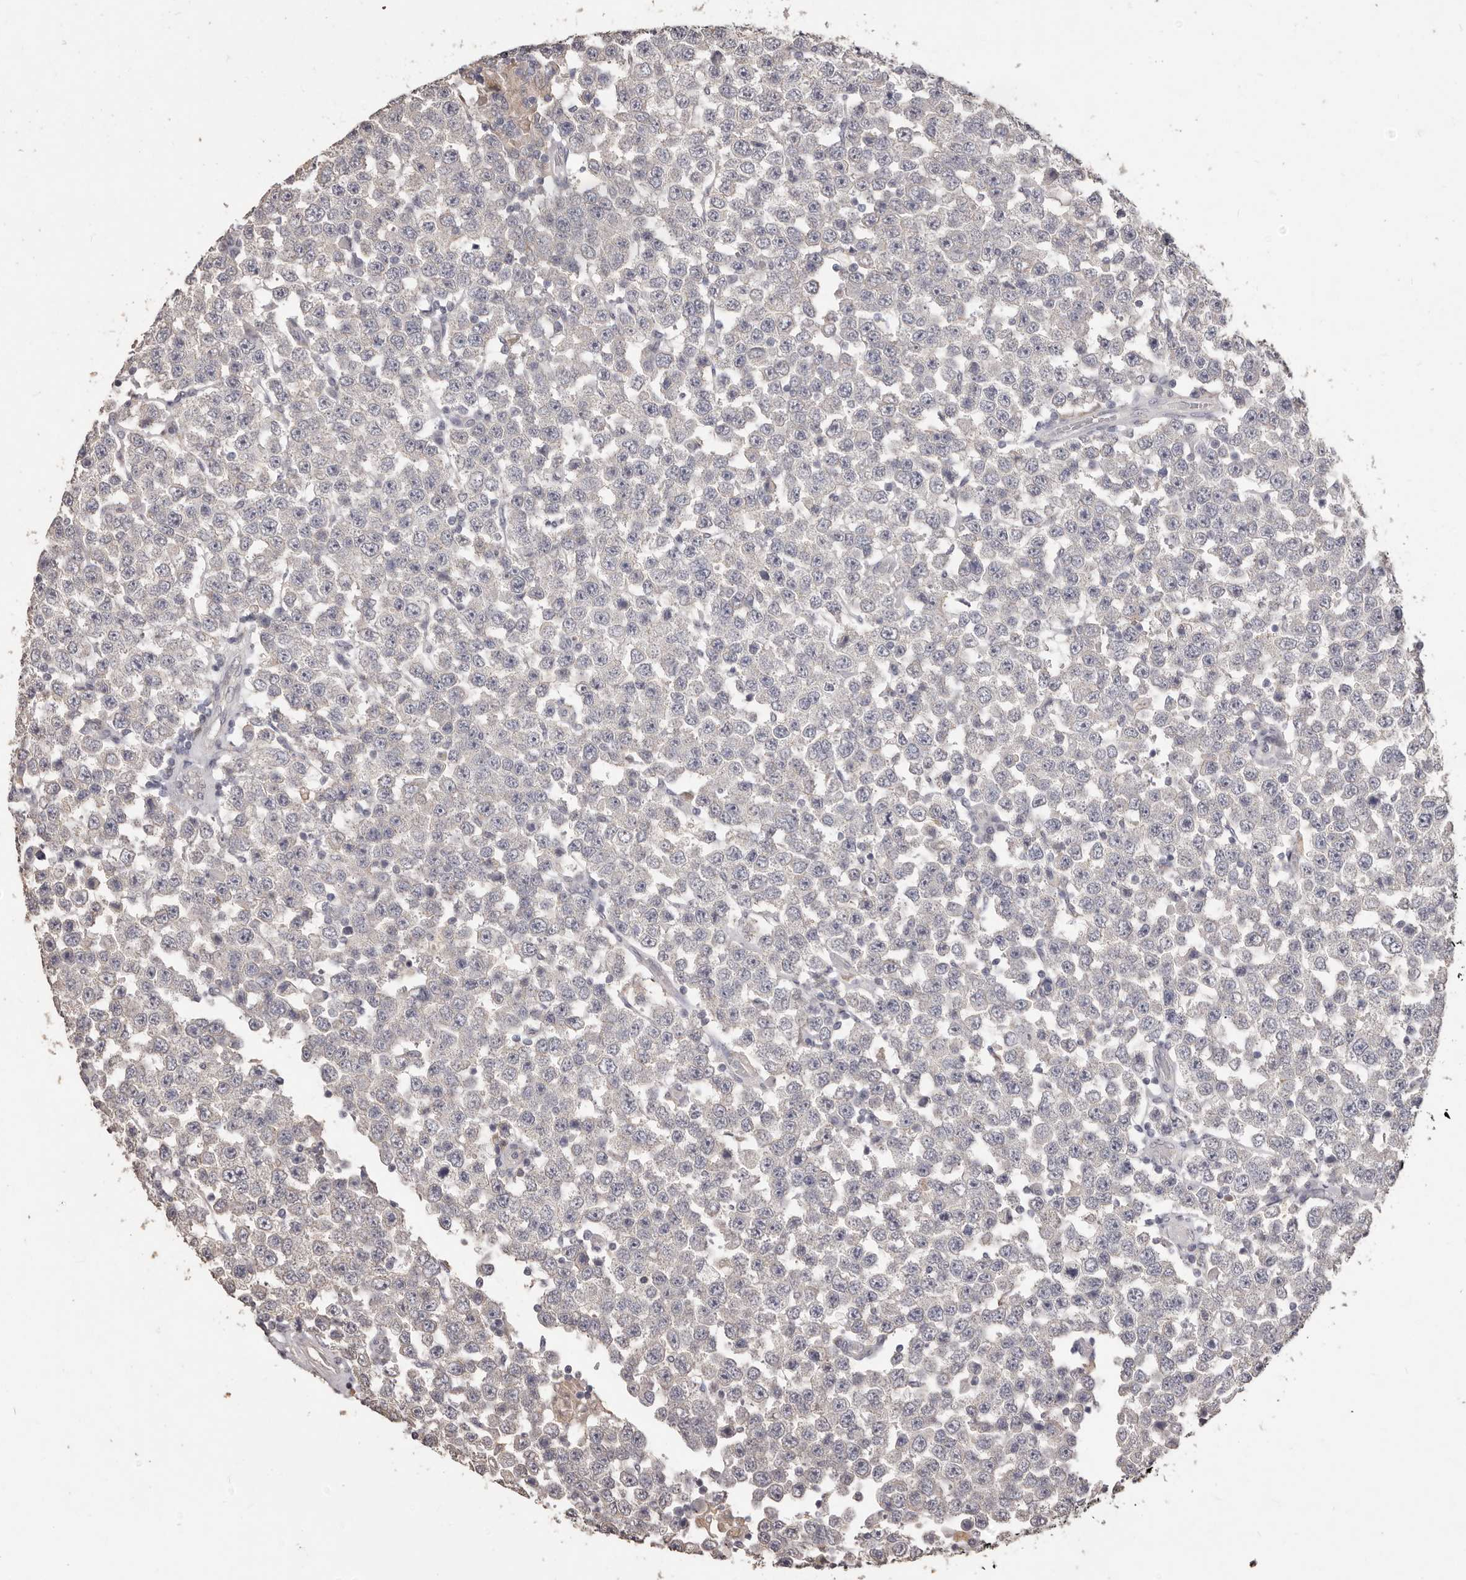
{"staining": {"intensity": "negative", "quantity": "none", "location": "none"}, "tissue": "testis cancer", "cell_type": "Tumor cells", "image_type": "cancer", "snomed": [{"axis": "morphology", "description": "Seminoma, NOS"}, {"axis": "topography", "description": "Testis"}], "caption": "The immunohistochemistry image has no significant positivity in tumor cells of testis seminoma tissue. (DAB (3,3'-diaminobenzidine) IHC visualized using brightfield microscopy, high magnification).", "gene": "PRSS27", "patient": {"sex": "male", "age": 28}}